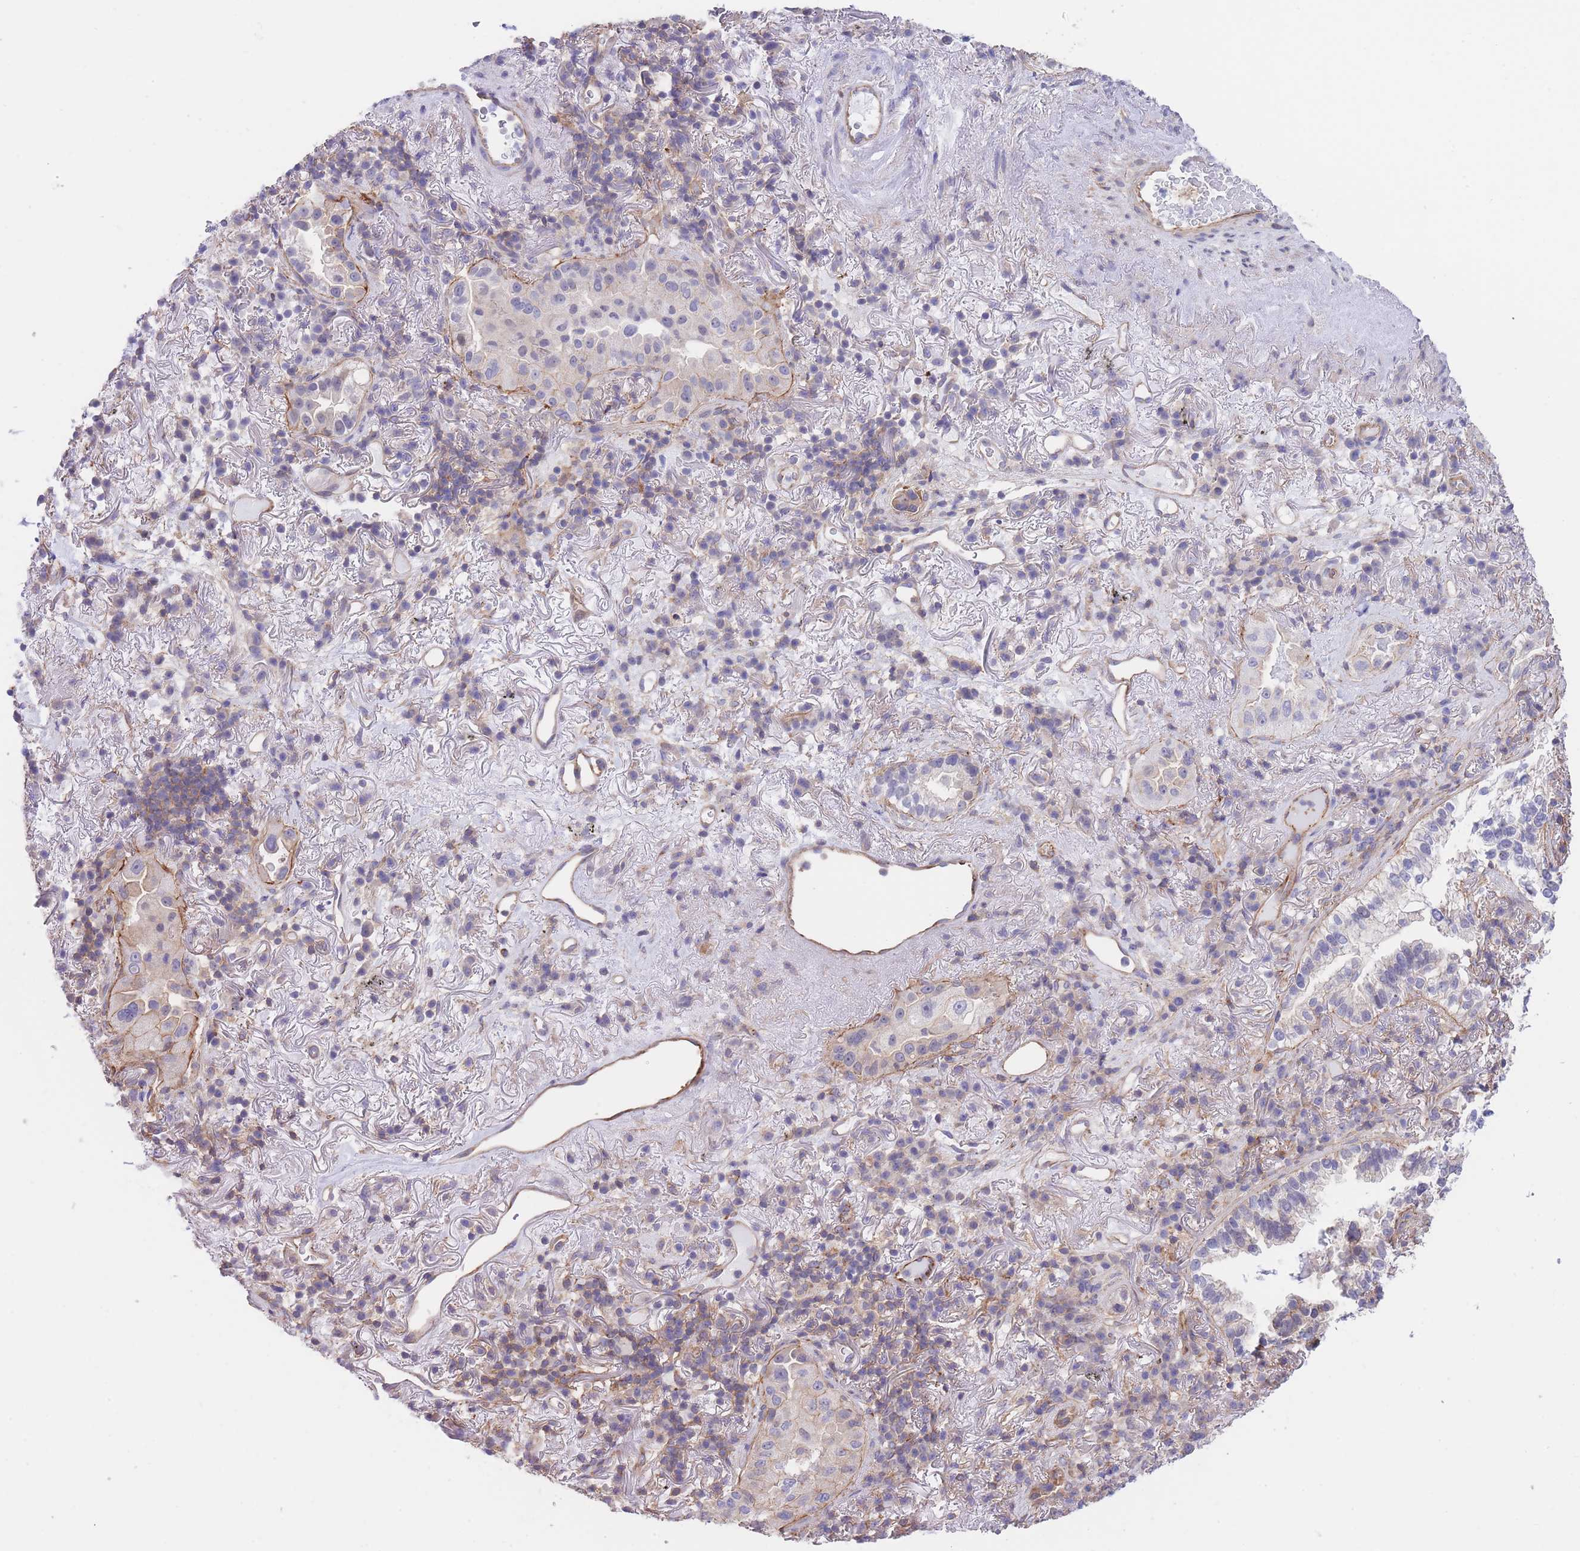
{"staining": {"intensity": "negative", "quantity": "none", "location": "none"}, "tissue": "lung cancer", "cell_type": "Tumor cells", "image_type": "cancer", "snomed": [{"axis": "morphology", "description": "Adenocarcinoma, NOS"}, {"axis": "topography", "description": "Lung"}], "caption": "DAB immunohistochemical staining of lung adenocarcinoma exhibits no significant staining in tumor cells.", "gene": "LRRN4CL", "patient": {"sex": "female", "age": 69}}